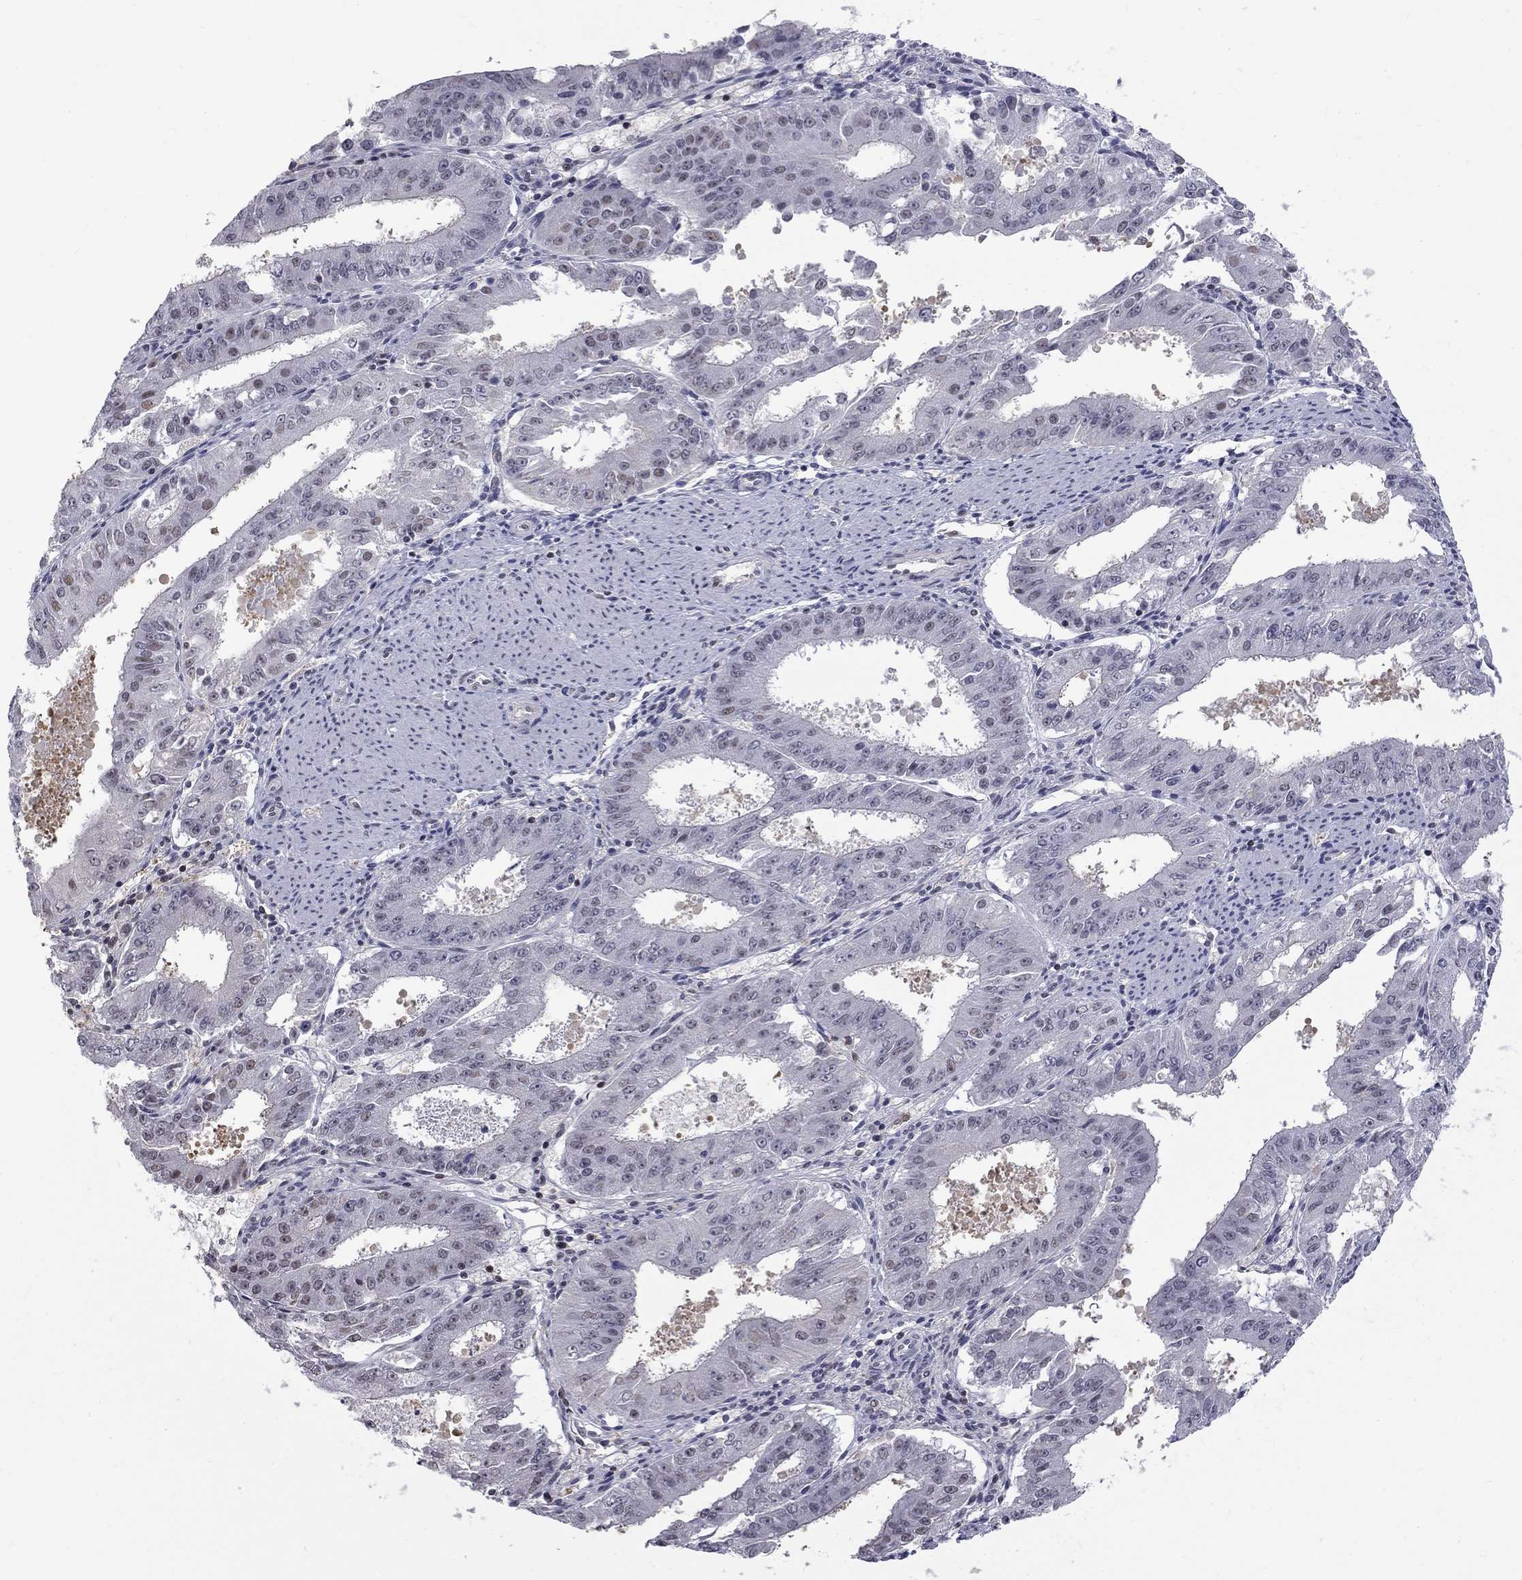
{"staining": {"intensity": "weak", "quantity": "<25%", "location": "nuclear"}, "tissue": "ovarian cancer", "cell_type": "Tumor cells", "image_type": "cancer", "snomed": [{"axis": "morphology", "description": "Carcinoma, endometroid"}, {"axis": "topography", "description": "Ovary"}], "caption": "Tumor cells show no significant staining in ovarian endometroid carcinoma.", "gene": "RFWD3", "patient": {"sex": "female", "age": 42}}